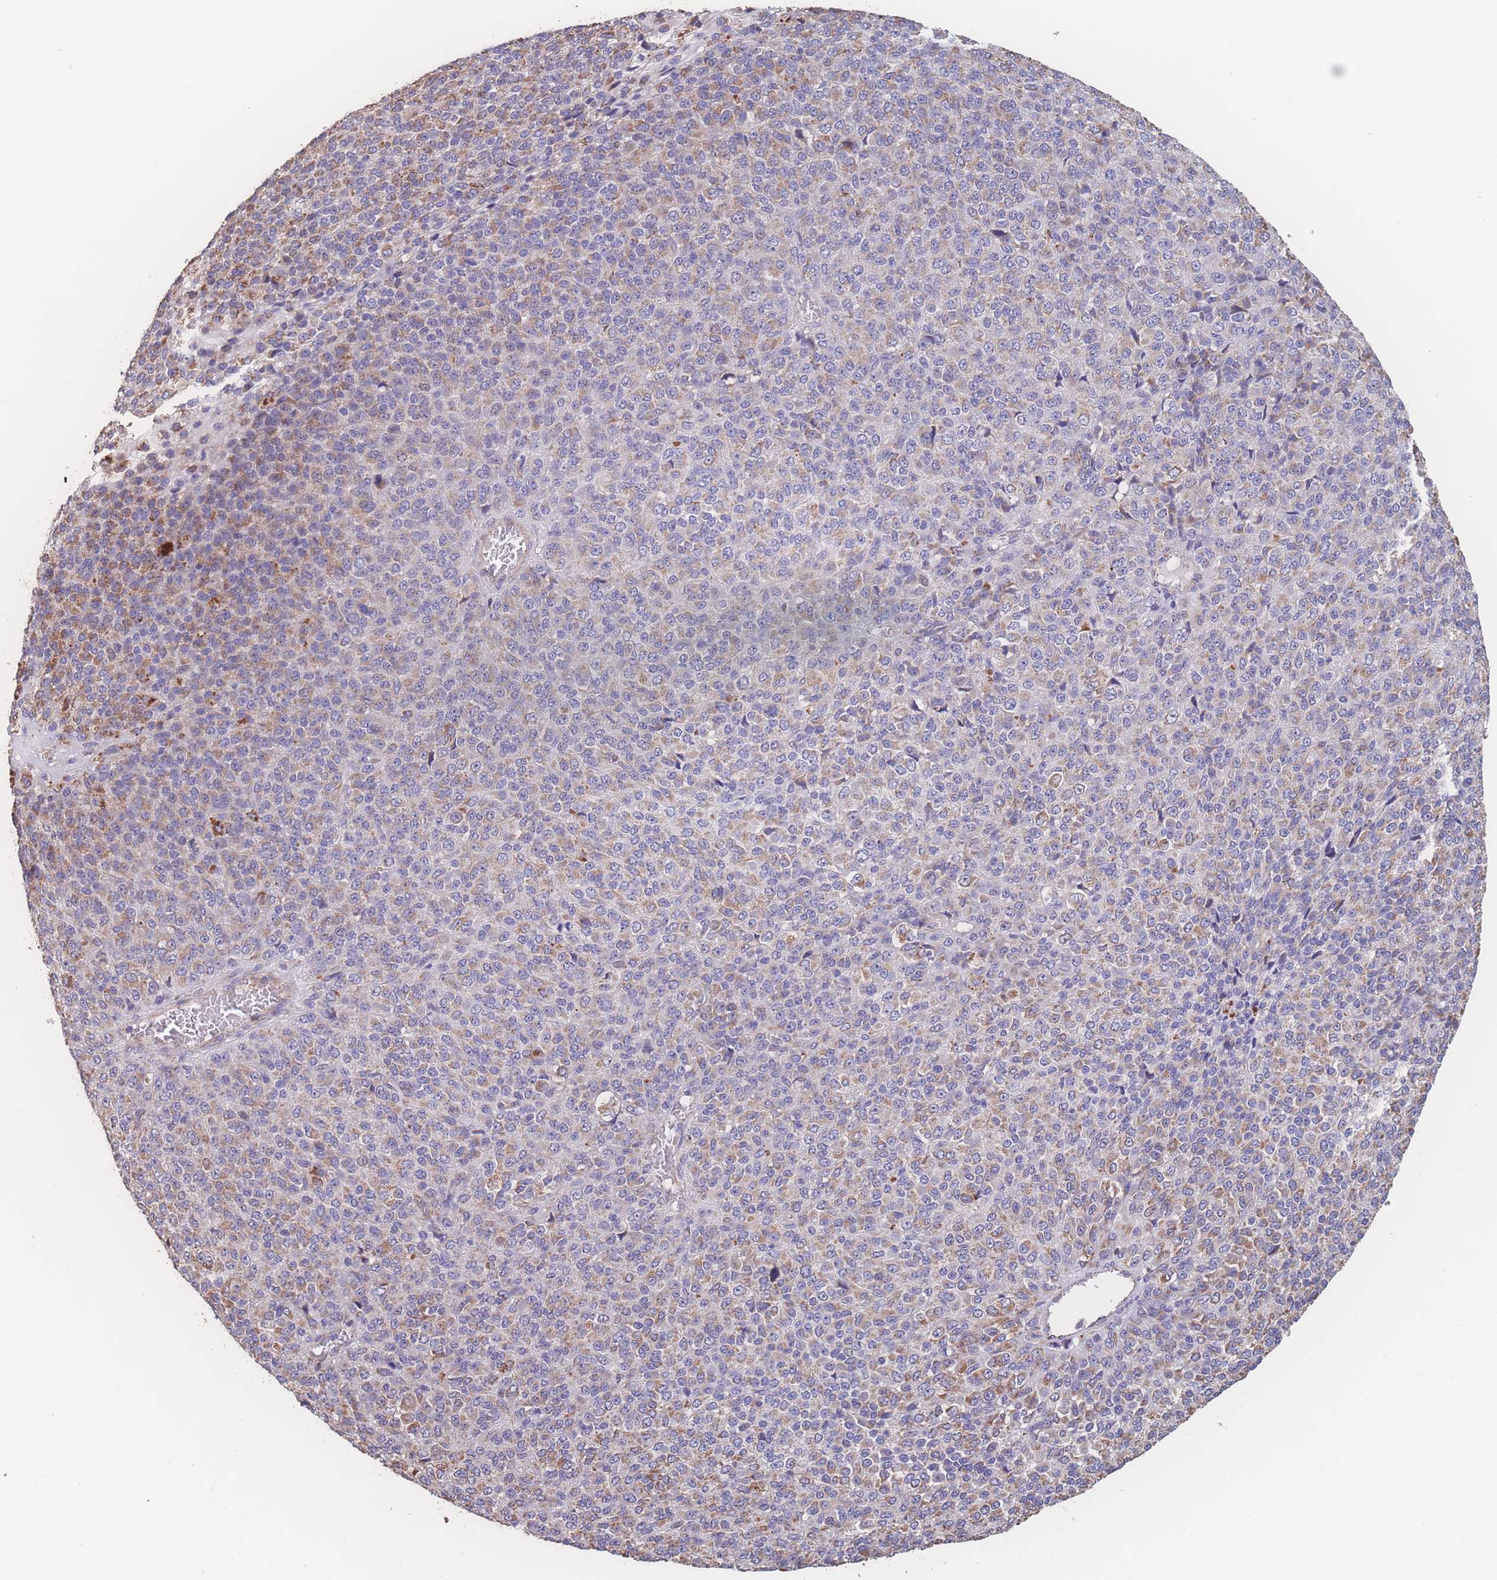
{"staining": {"intensity": "moderate", "quantity": "25%-75%", "location": "cytoplasmic/membranous"}, "tissue": "melanoma", "cell_type": "Tumor cells", "image_type": "cancer", "snomed": [{"axis": "morphology", "description": "Malignant melanoma, Metastatic site"}, {"axis": "topography", "description": "Brain"}], "caption": "Protein expression analysis of human melanoma reveals moderate cytoplasmic/membranous expression in about 25%-75% of tumor cells. (IHC, brightfield microscopy, high magnification).", "gene": "SGSM3", "patient": {"sex": "female", "age": 56}}